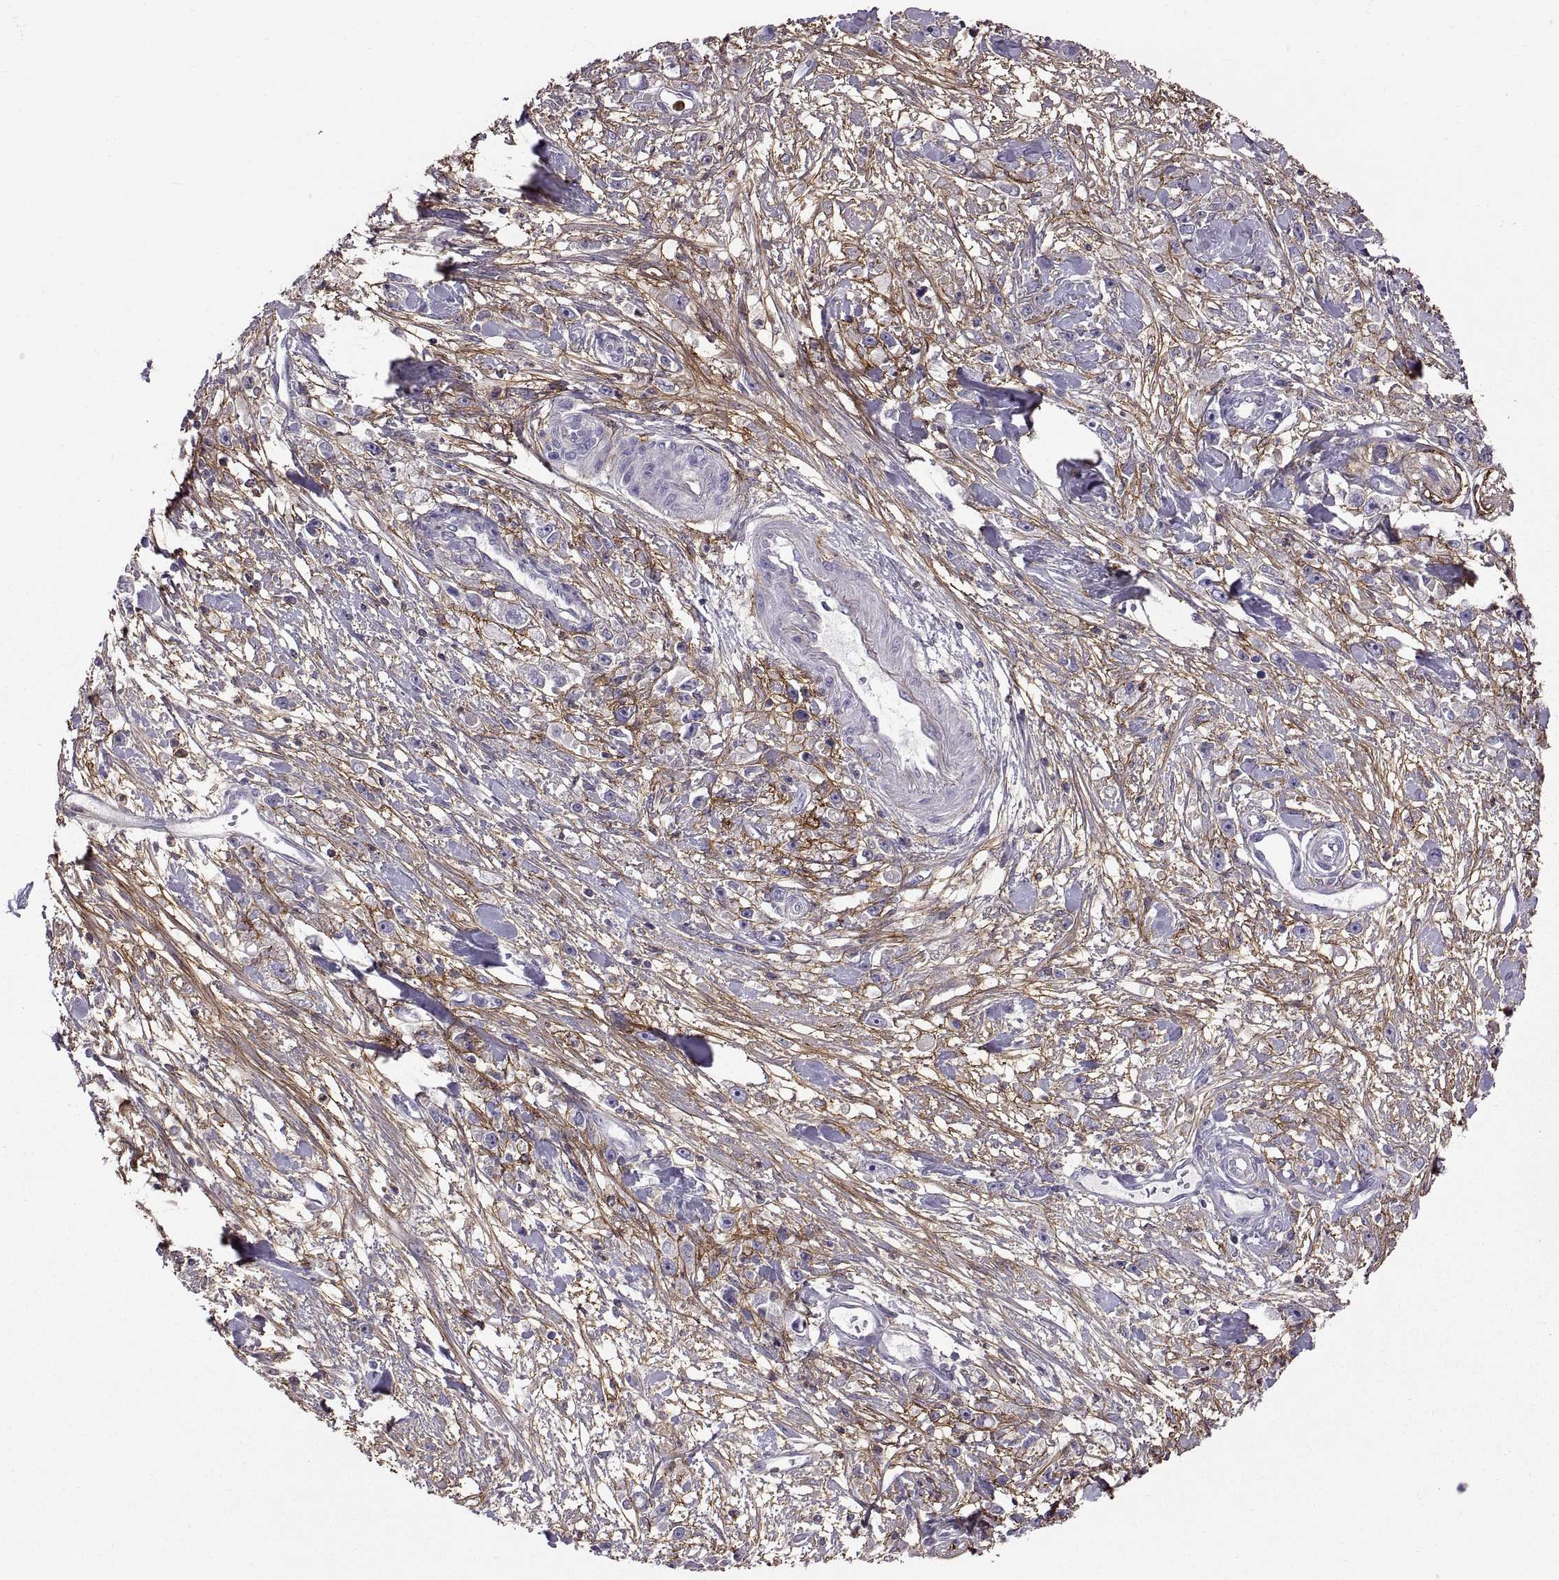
{"staining": {"intensity": "negative", "quantity": "none", "location": "none"}, "tissue": "stomach cancer", "cell_type": "Tumor cells", "image_type": "cancer", "snomed": [{"axis": "morphology", "description": "Adenocarcinoma, NOS"}, {"axis": "topography", "description": "Stomach"}], "caption": "A high-resolution micrograph shows immunohistochemistry (IHC) staining of stomach cancer (adenocarcinoma), which exhibits no significant positivity in tumor cells.", "gene": "EMILIN2", "patient": {"sex": "female", "age": 59}}